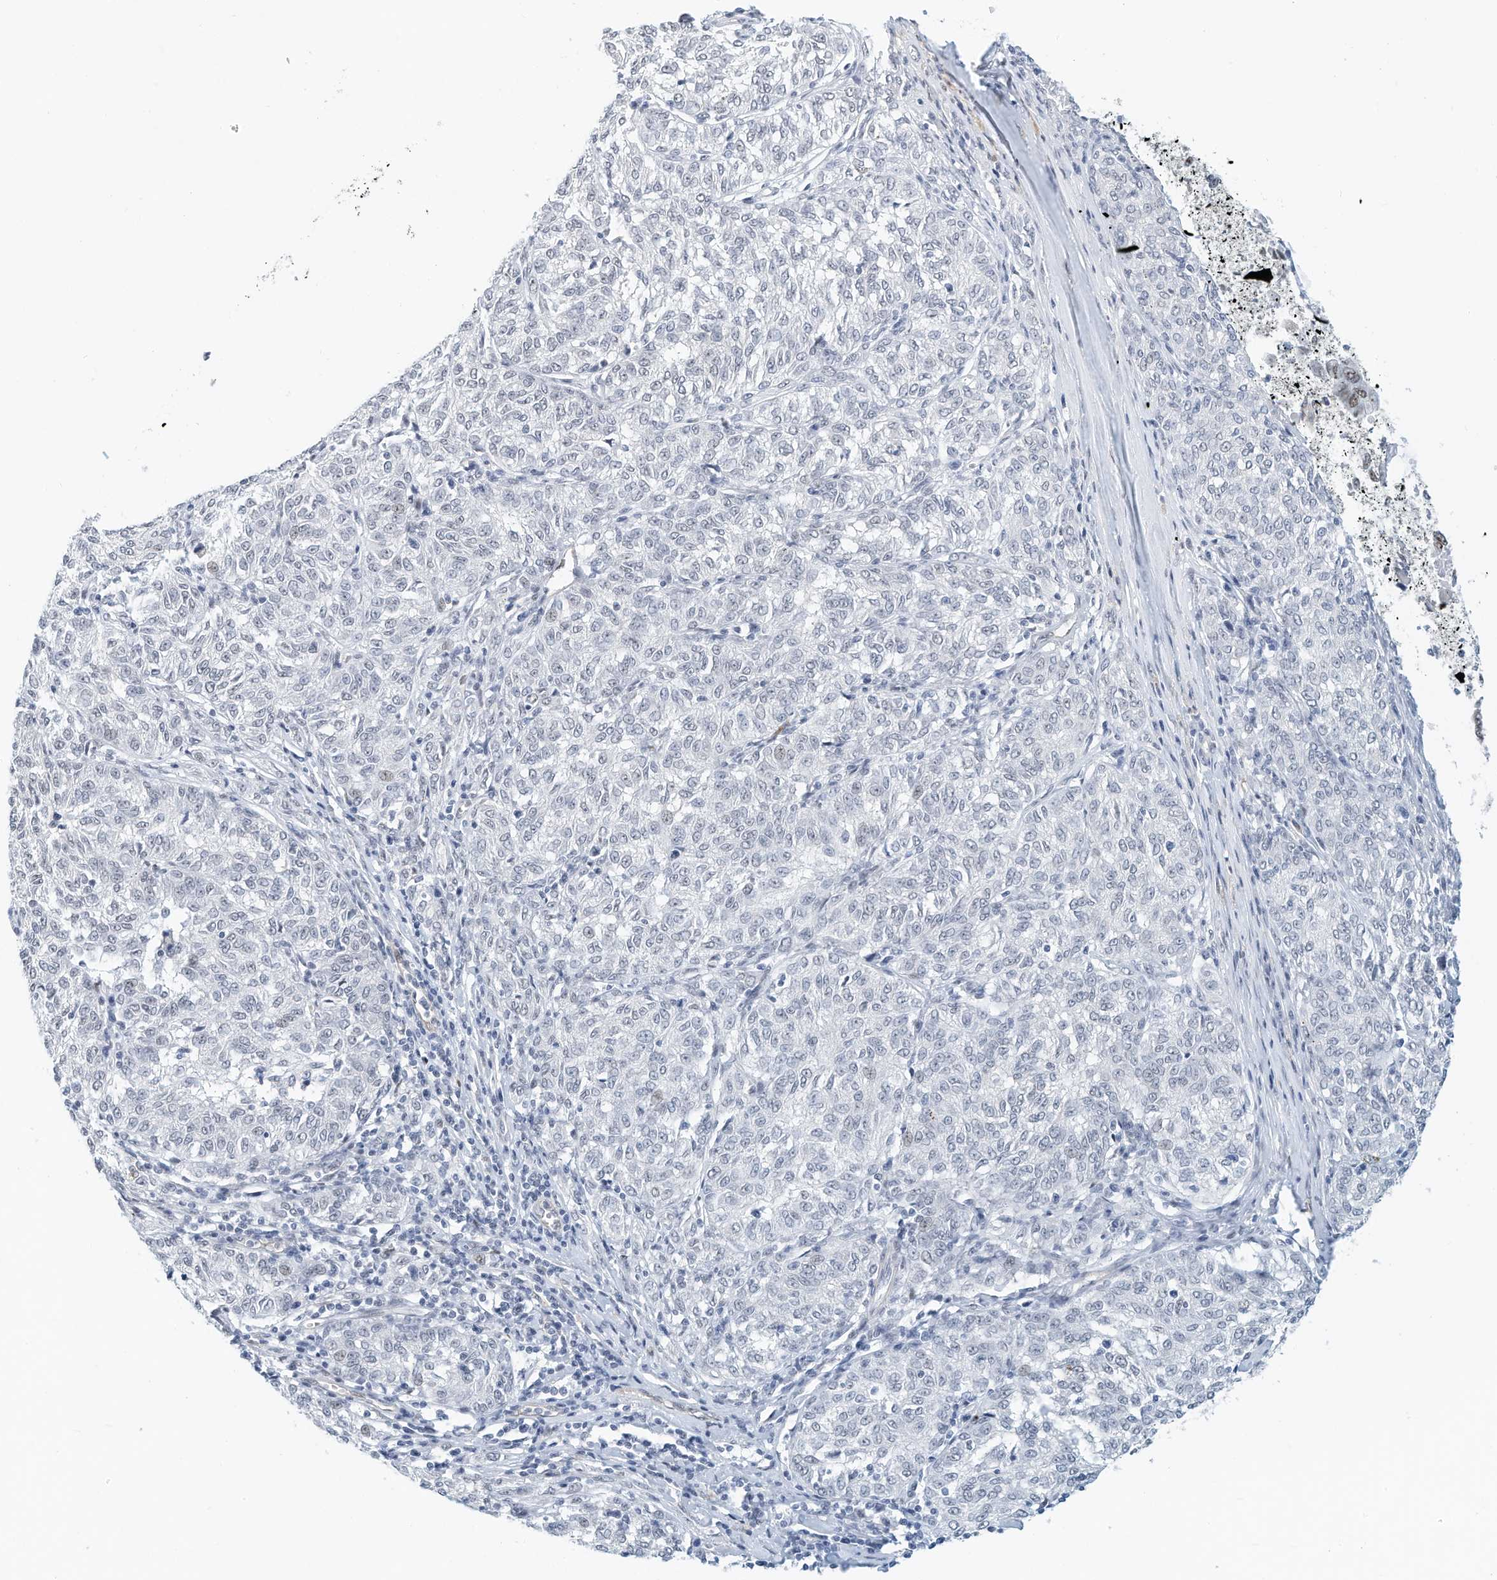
{"staining": {"intensity": "negative", "quantity": "none", "location": "none"}, "tissue": "melanoma", "cell_type": "Tumor cells", "image_type": "cancer", "snomed": [{"axis": "morphology", "description": "Malignant melanoma, NOS"}, {"axis": "topography", "description": "Skin"}], "caption": "This is a photomicrograph of immunohistochemistry staining of melanoma, which shows no staining in tumor cells.", "gene": "ARHGAP28", "patient": {"sex": "female", "age": 72}}